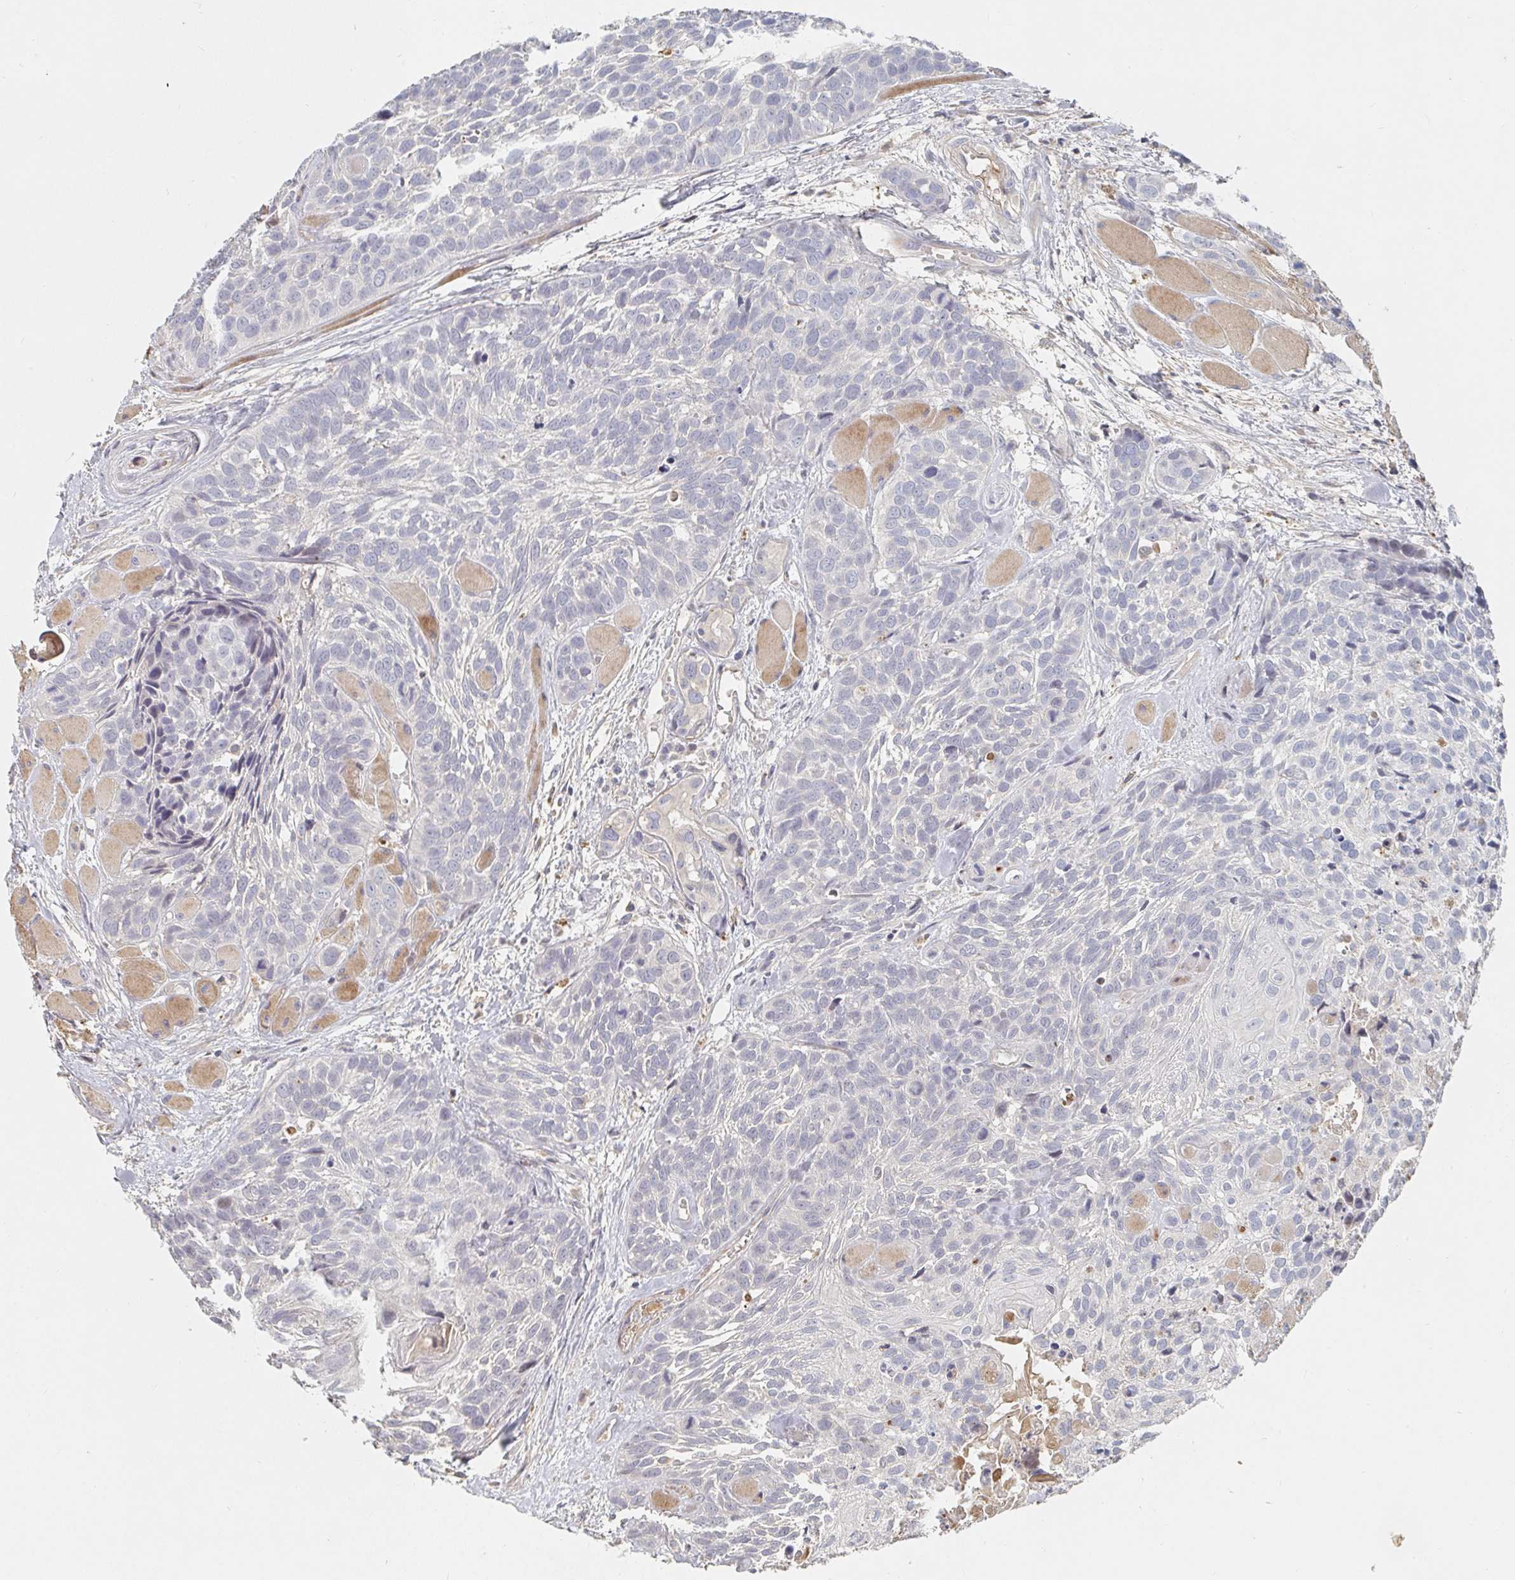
{"staining": {"intensity": "negative", "quantity": "none", "location": "none"}, "tissue": "head and neck cancer", "cell_type": "Tumor cells", "image_type": "cancer", "snomed": [{"axis": "morphology", "description": "Squamous cell carcinoma, NOS"}, {"axis": "topography", "description": "Head-Neck"}], "caption": "DAB immunohistochemical staining of head and neck cancer demonstrates no significant positivity in tumor cells. Nuclei are stained in blue.", "gene": "NME9", "patient": {"sex": "female", "age": 50}}